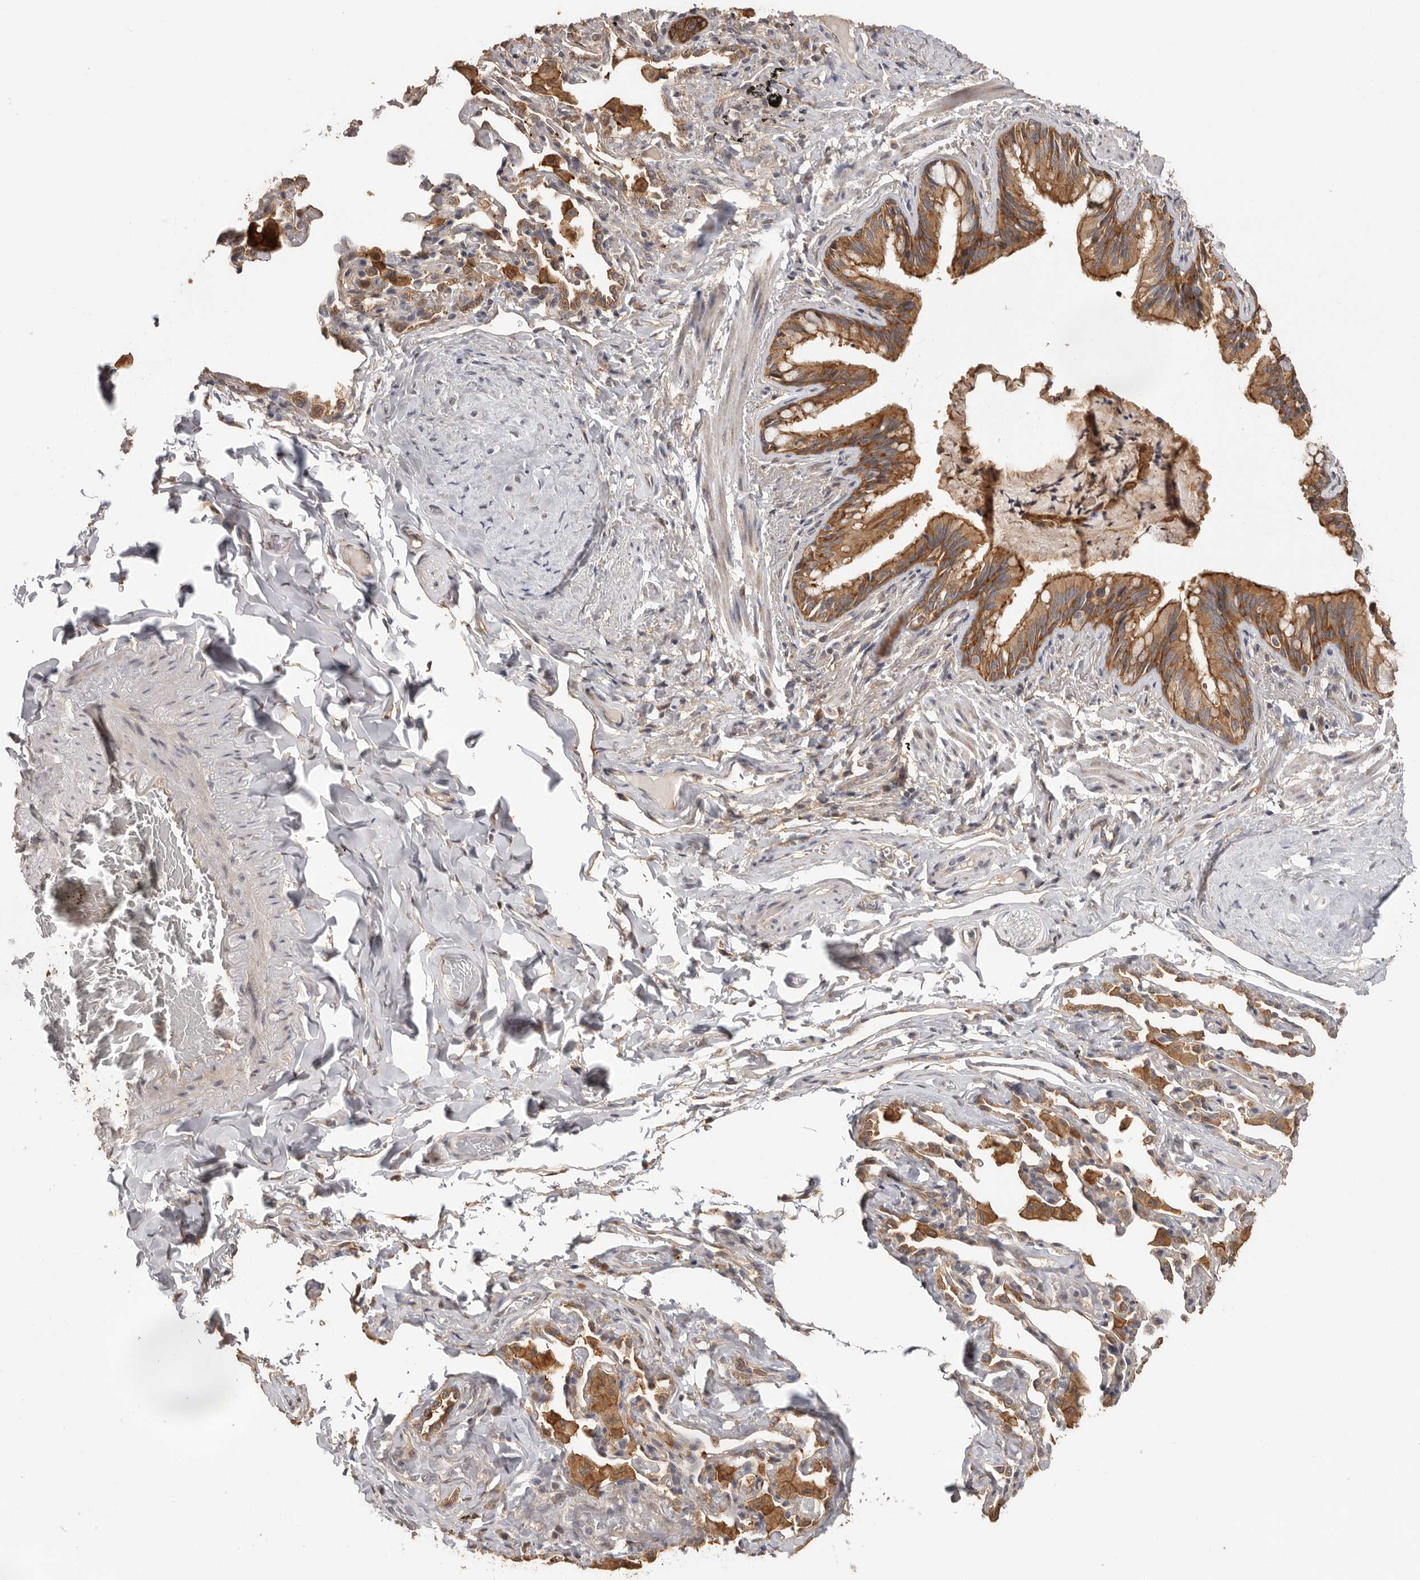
{"staining": {"intensity": "moderate", "quantity": ">75%", "location": "cytoplasmic/membranous"}, "tissue": "bronchus", "cell_type": "Respiratory epithelial cells", "image_type": "normal", "snomed": [{"axis": "morphology", "description": "Normal tissue, NOS"}, {"axis": "morphology", "description": "Inflammation, NOS"}, {"axis": "topography", "description": "Bronchus"}, {"axis": "topography", "description": "Lung"}], "caption": "Protein staining reveals moderate cytoplasmic/membranous staining in about >75% of respiratory epithelial cells in benign bronchus. The protein of interest is stained brown, and the nuclei are stained in blue (DAB (3,3'-diaminobenzidine) IHC with brightfield microscopy, high magnification).", "gene": "BAIAP2", "patient": {"sex": "female", "age": 46}}